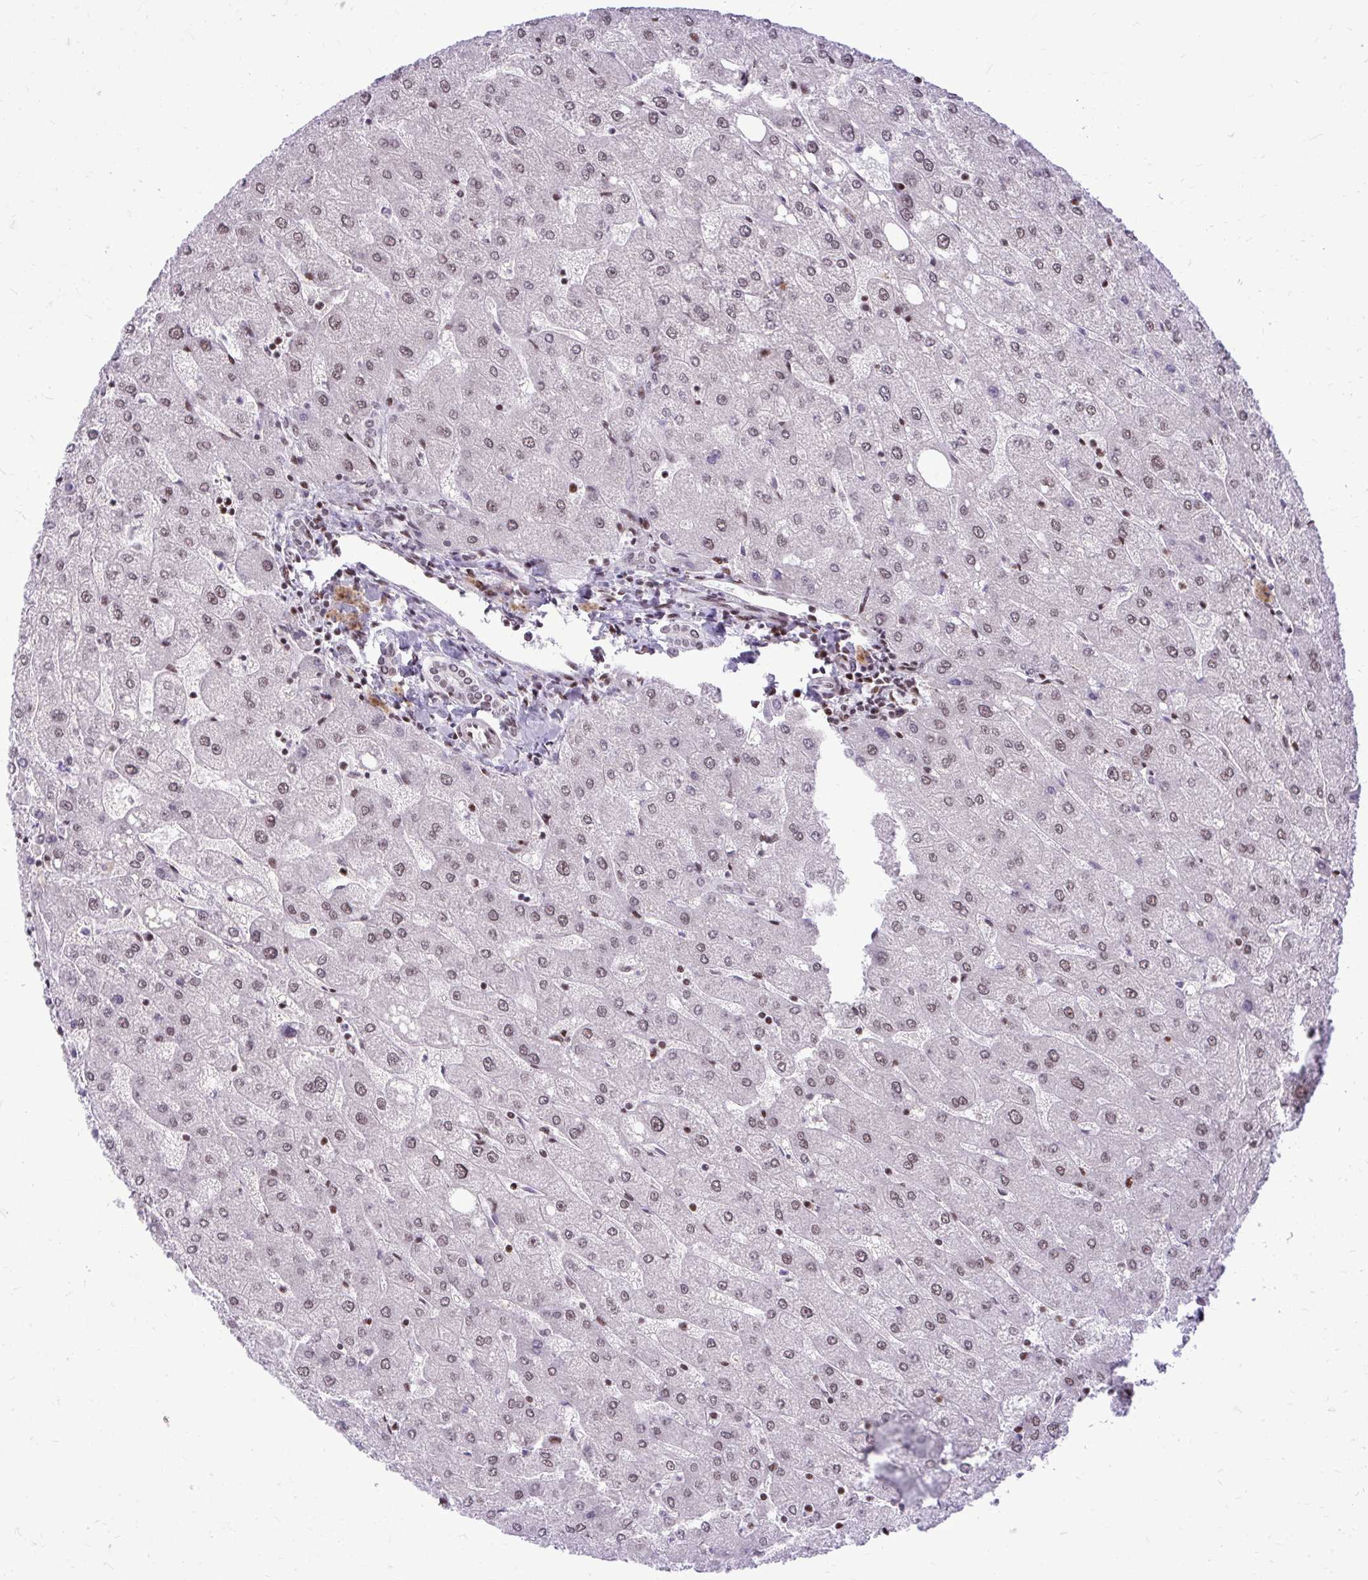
{"staining": {"intensity": "weak", "quantity": "25%-75%", "location": "nuclear"}, "tissue": "liver", "cell_type": "Cholangiocytes", "image_type": "normal", "snomed": [{"axis": "morphology", "description": "Normal tissue, NOS"}, {"axis": "topography", "description": "Liver"}], "caption": "A brown stain highlights weak nuclear staining of a protein in cholangiocytes of benign liver.", "gene": "CDYL", "patient": {"sex": "male", "age": 67}}